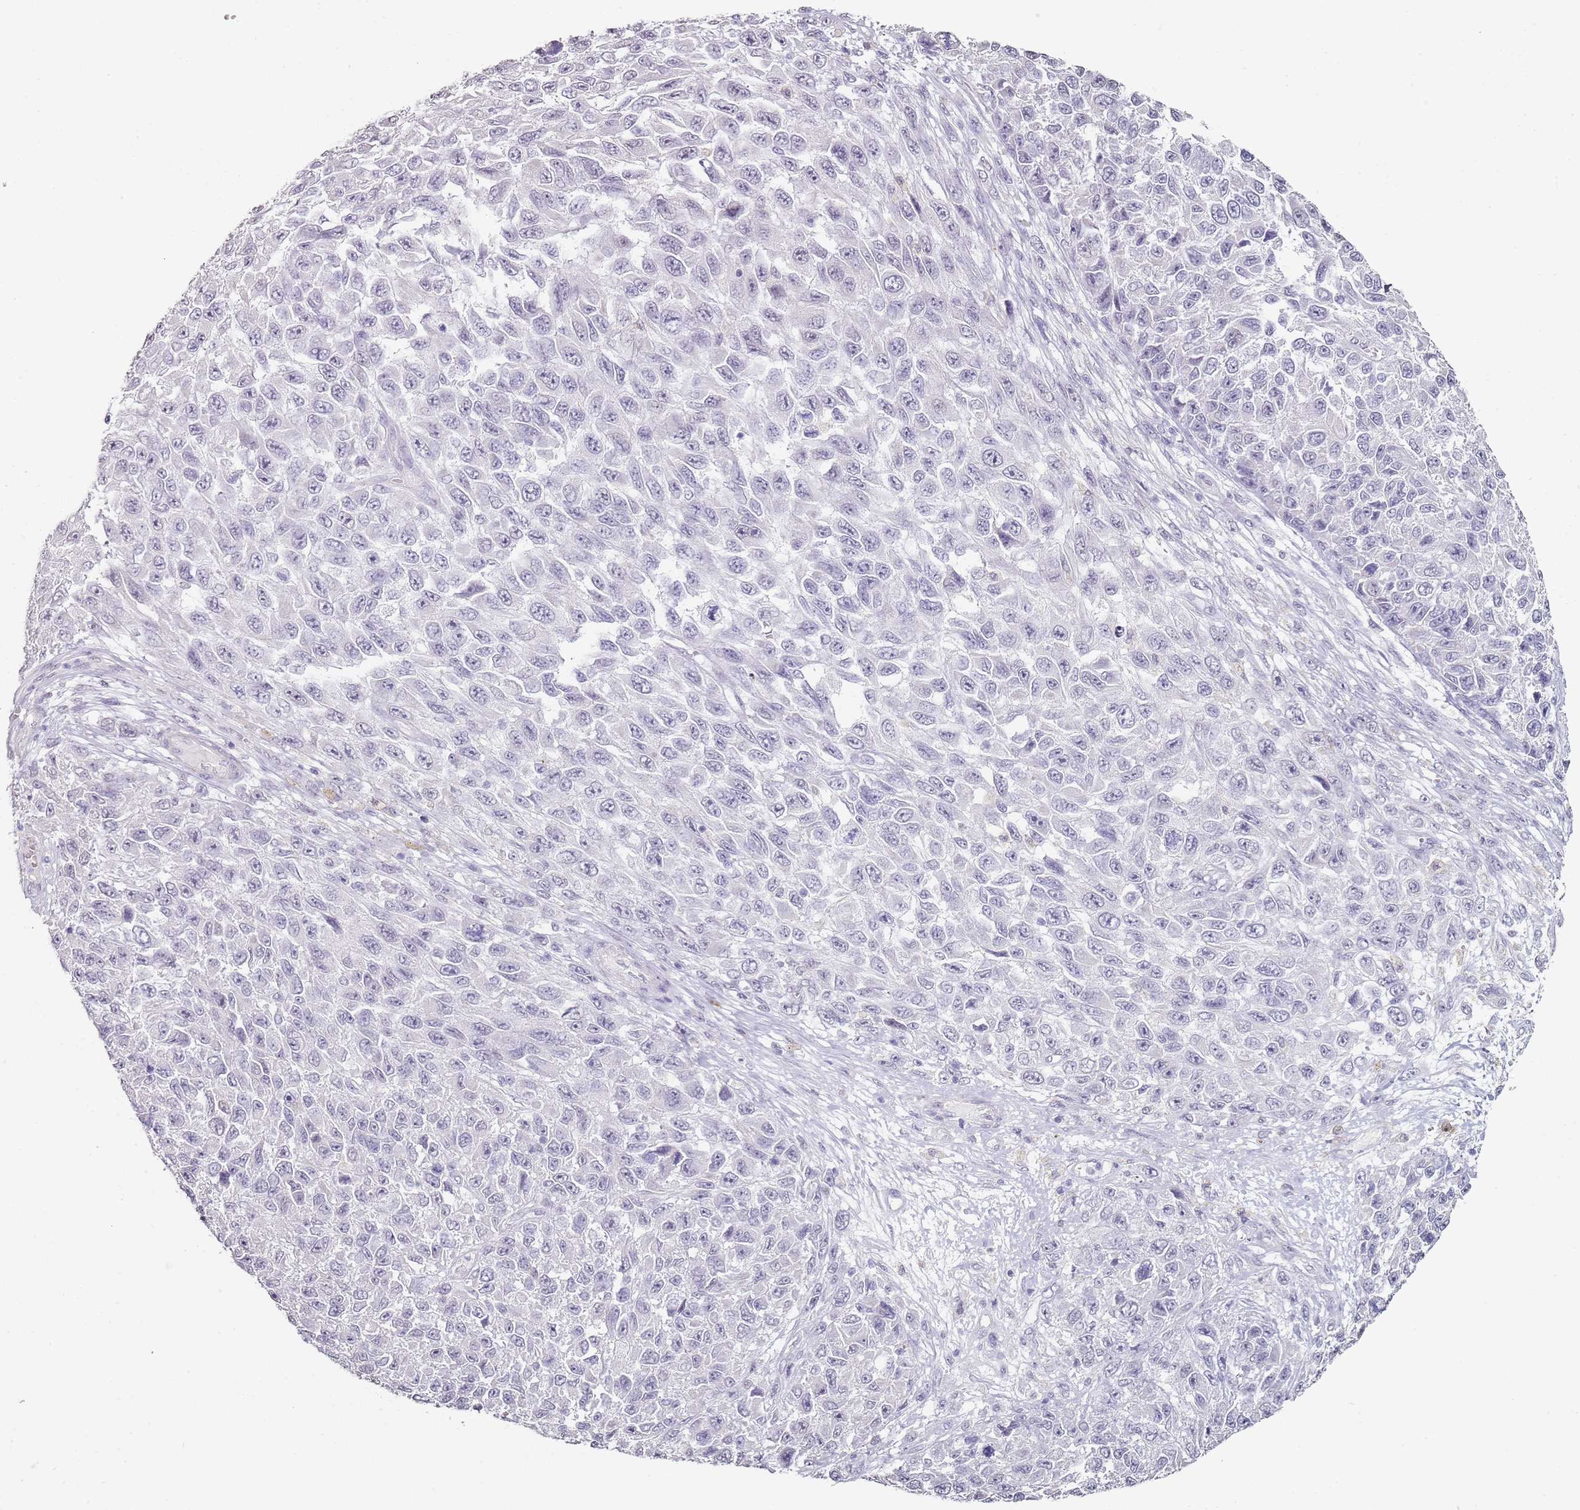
{"staining": {"intensity": "negative", "quantity": "none", "location": "none"}, "tissue": "melanoma", "cell_type": "Tumor cells", "image_type": "cancer", "snomed": [{"axis": "morphology", "description": "Normal tissue, NOS"}, {"axis": "morphology", "description": "Malignant melanoma, NOS"}, {"axis": "topography", "description": "Skin"}], "caption": "An immunohistochemistry histopathology image of melanoma is shown. There is no staining in tumor cells of melanoma. (DAB immunohistochemistry visualized using brightfield microscopy, high magnification).", "gene": "DNAH11", "patient": {"sex": "female", "age": 96}}